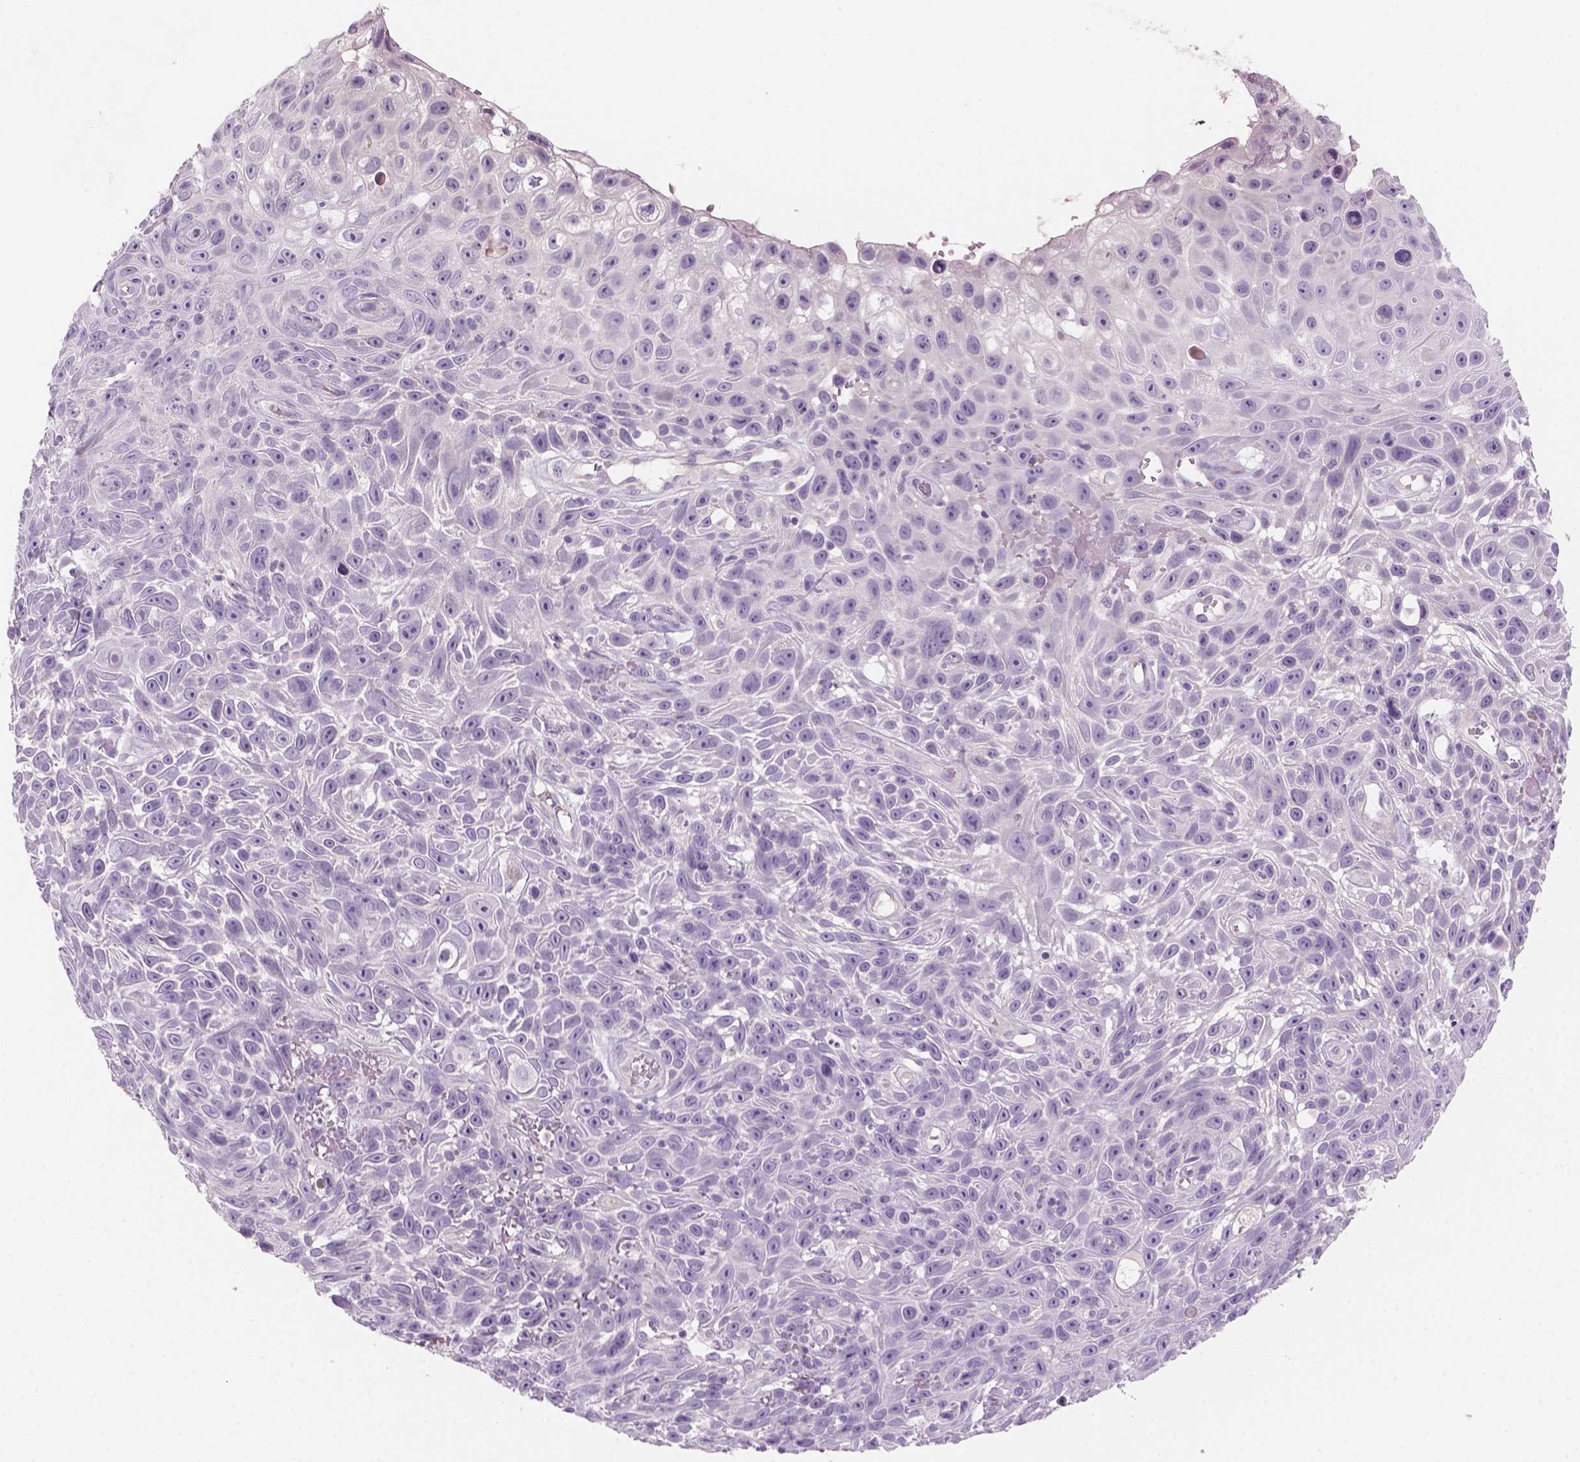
{"staining": {"intensity": "negative", "quantity": "none", "location": "none"}, "tissue": "skin cancer", "cell_type": "Tumor cells", "image_type": "cancer", "snomed": [{"axis": "morphology", "description": "Squamous cell carcinoma, NOS"}, {"axis": "topography", "description": "Skin"}], "caption": "This is an immunohistochemistry micrograph of skin cancer. There is no staining in tumor cells.", "gene": "KRT25", "patient": {"sex": "male", "age": 82}}